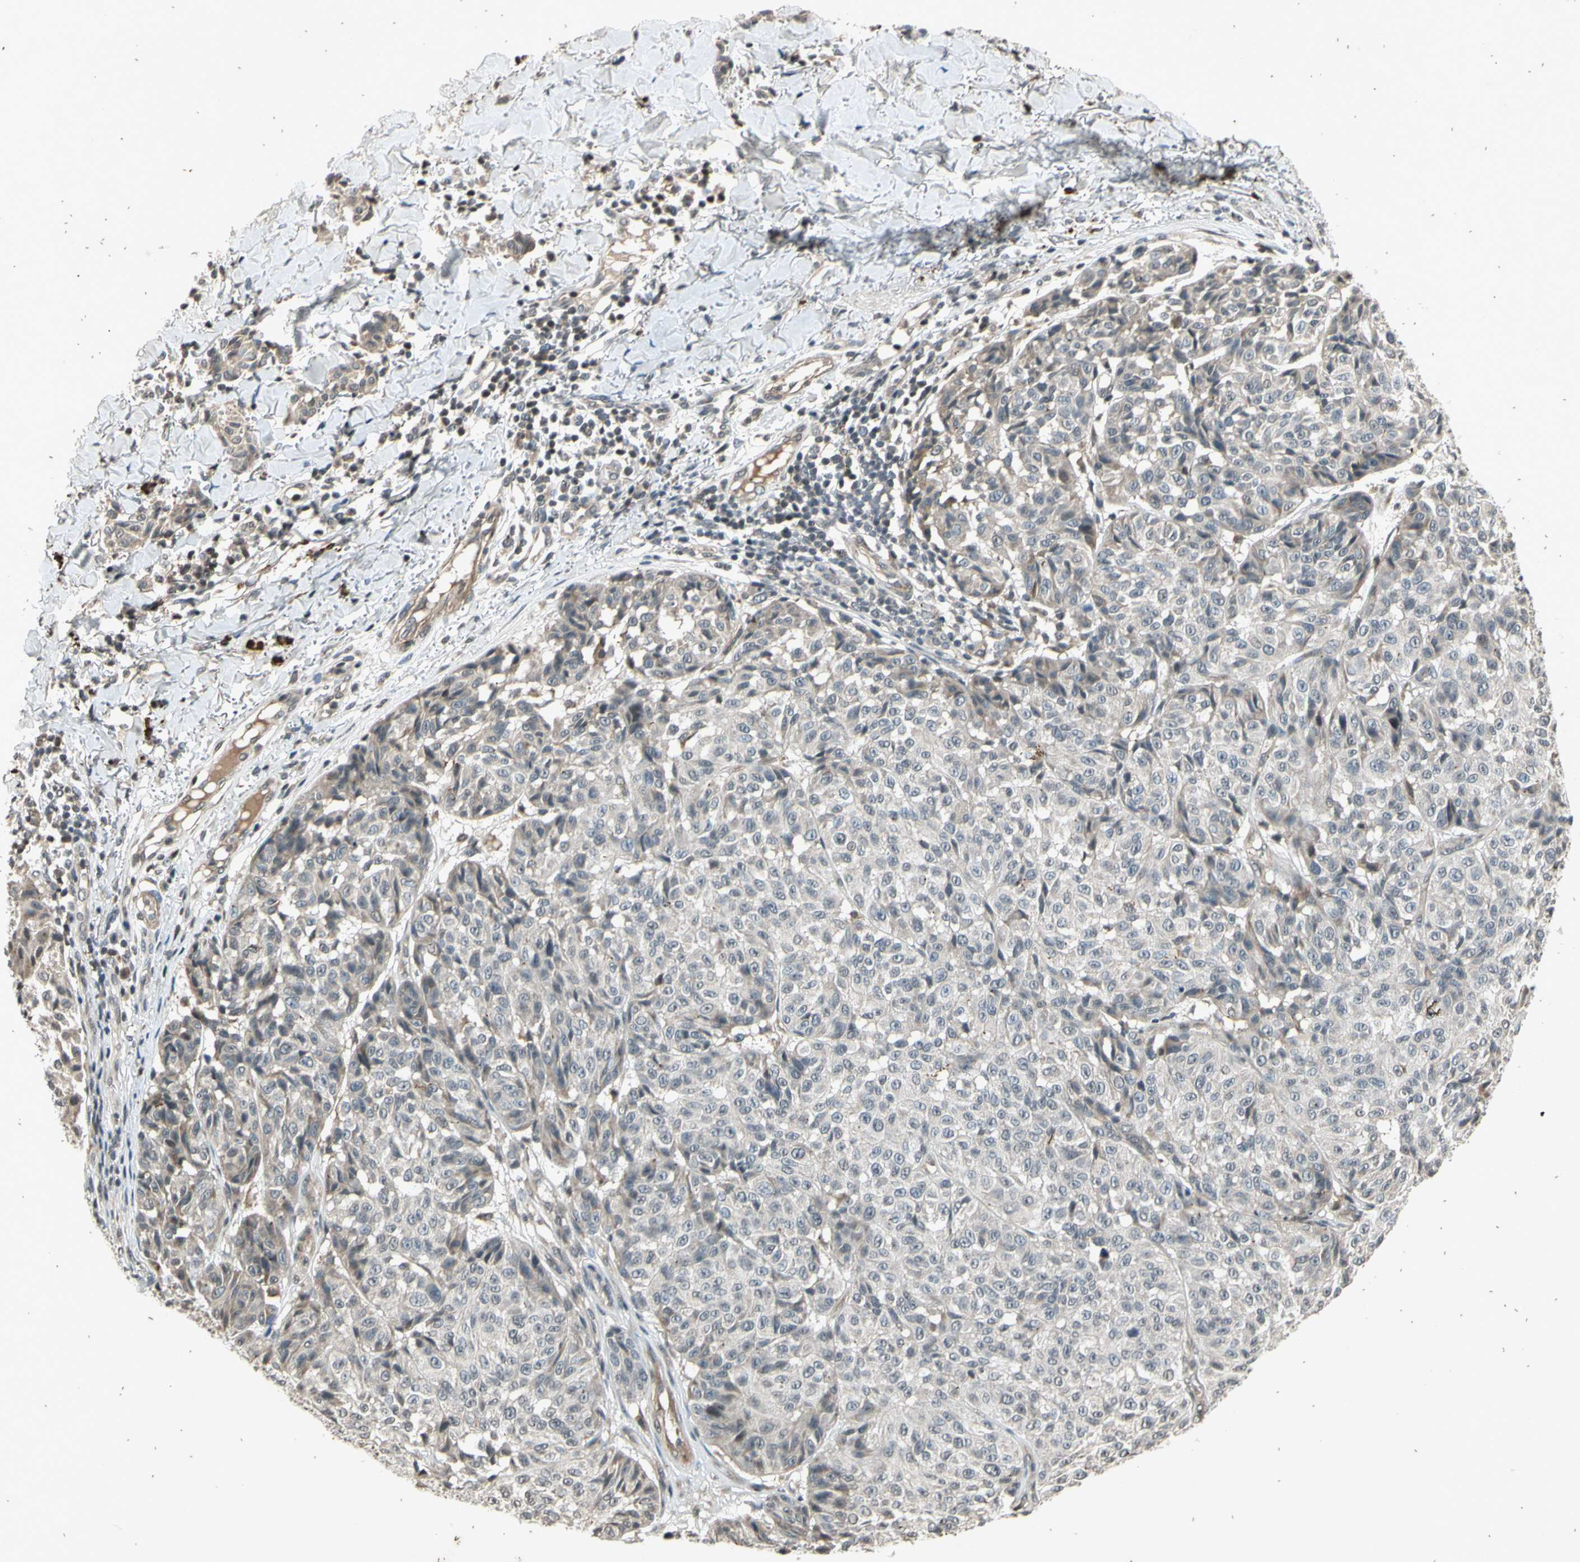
{"staining": {"intensity": "negative", "quantity": "none", "location": "none"}, "tissue": "melanoma", "cell_type": "Tumor cells", "image_type": "cancer", "snomed": [{"axis": "morphology", "description": "Malignant melanoma, NOS"}, {"axis": "topography", "description": "Skin"}], "caption": "Tumor cells show no significant staining in malignant melanoma. (DAB (3,3'-diaminobenzidine) immunohistochemistry, high magnification).", "gene": "EFNB2", "patient": {"sex": "female", "age": 46}}